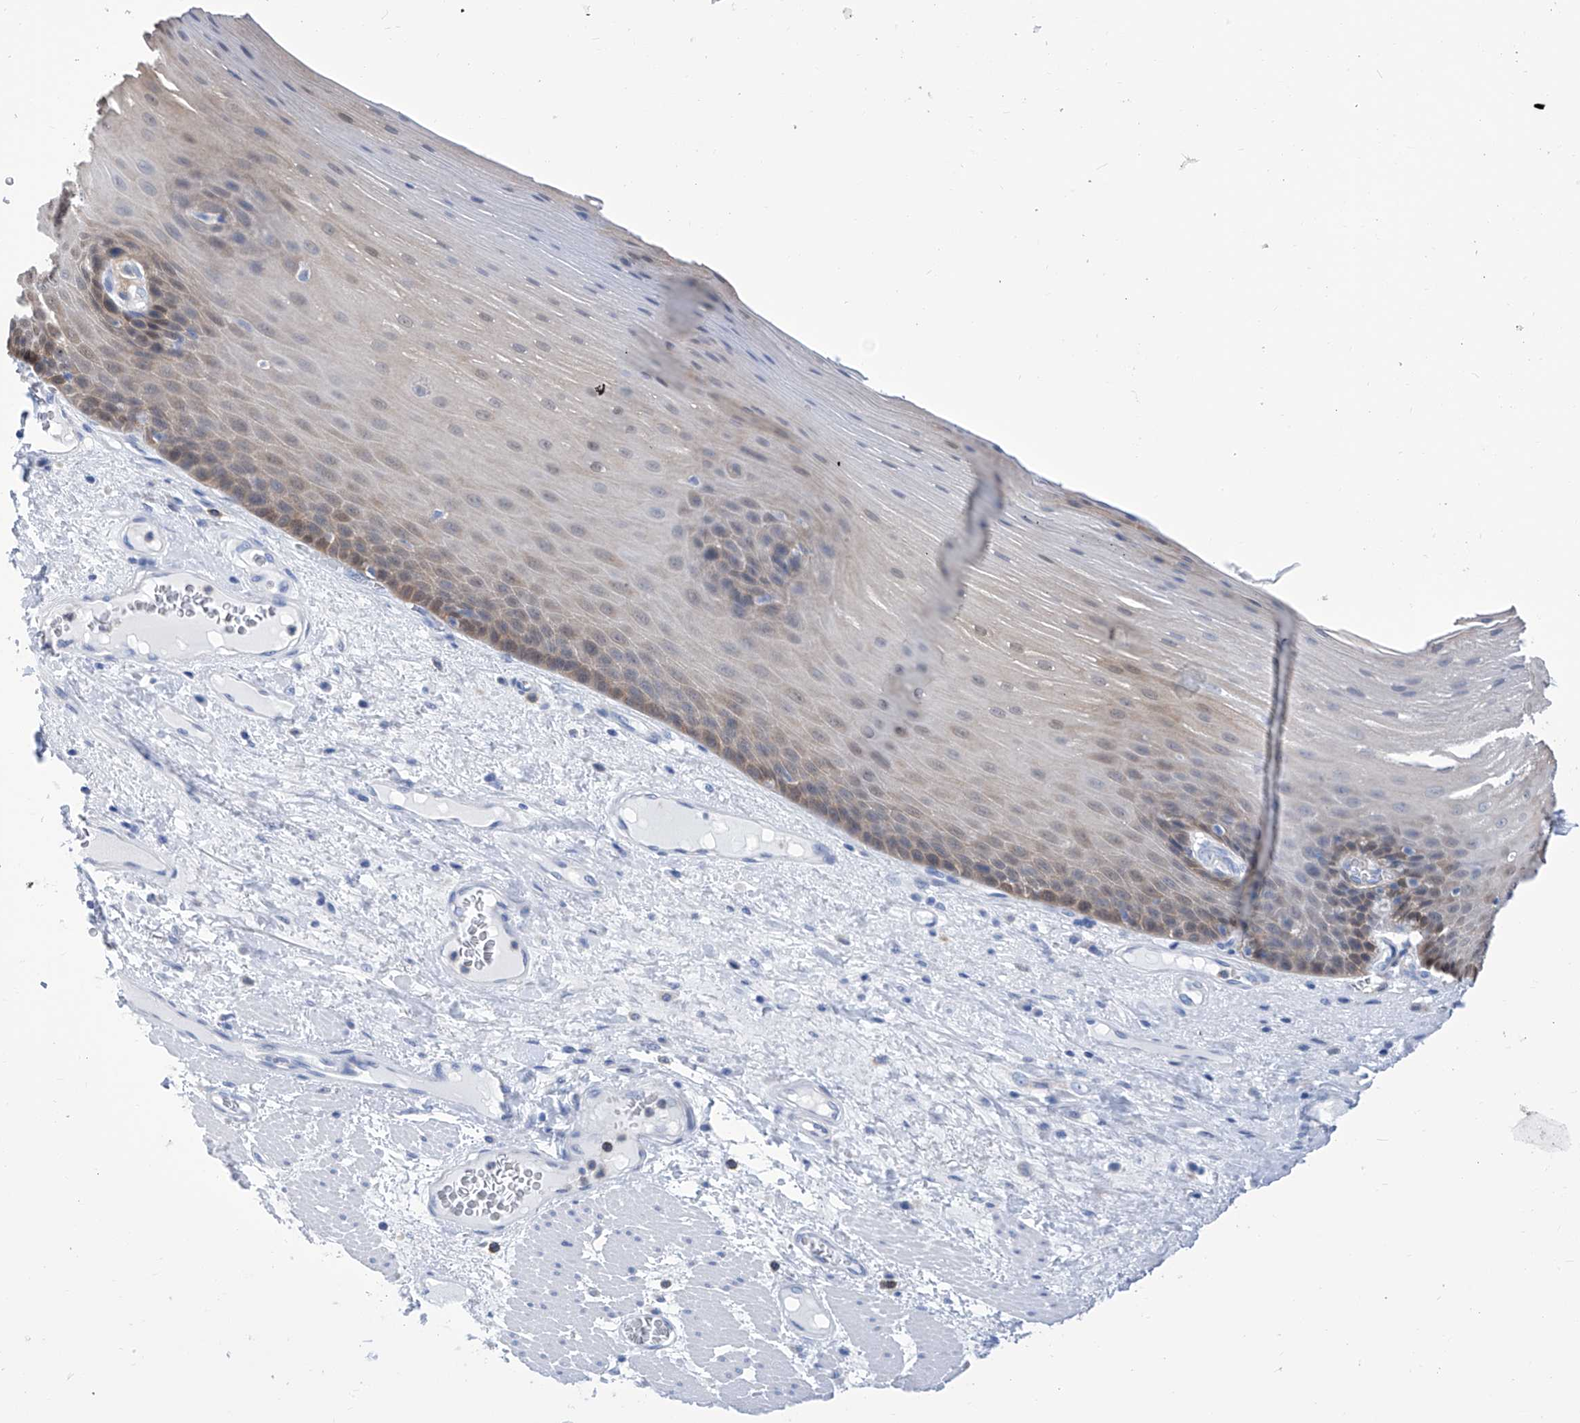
{"staining": {"intensity": "moderate", "quantity": "<25%", "location": "cytoplasmic/membranous"}, "tissue": "esophagus", "cell_type": "Squamous epithelial cells", "image_type": "normal", "snomed": [{"axis": "morphology", "description": "Normal tissue, NOS"}, {"axis": "topography", "description": "Esophagus"}], "caption": "Protein positivity by IHC demonstrates moderate cytoplasmic/membranous expression in approximately <25% of squamous epithelial cells in unremarkable esophagus. The protein of interest is stained brown, and the nuclei are stained in blue (DAB (3,3'-diaminobenzidine) IHC with brightfield microscopy, high magnification).", "gene": "IMPA2", "patient": {"sex": "male", "age": 62}}